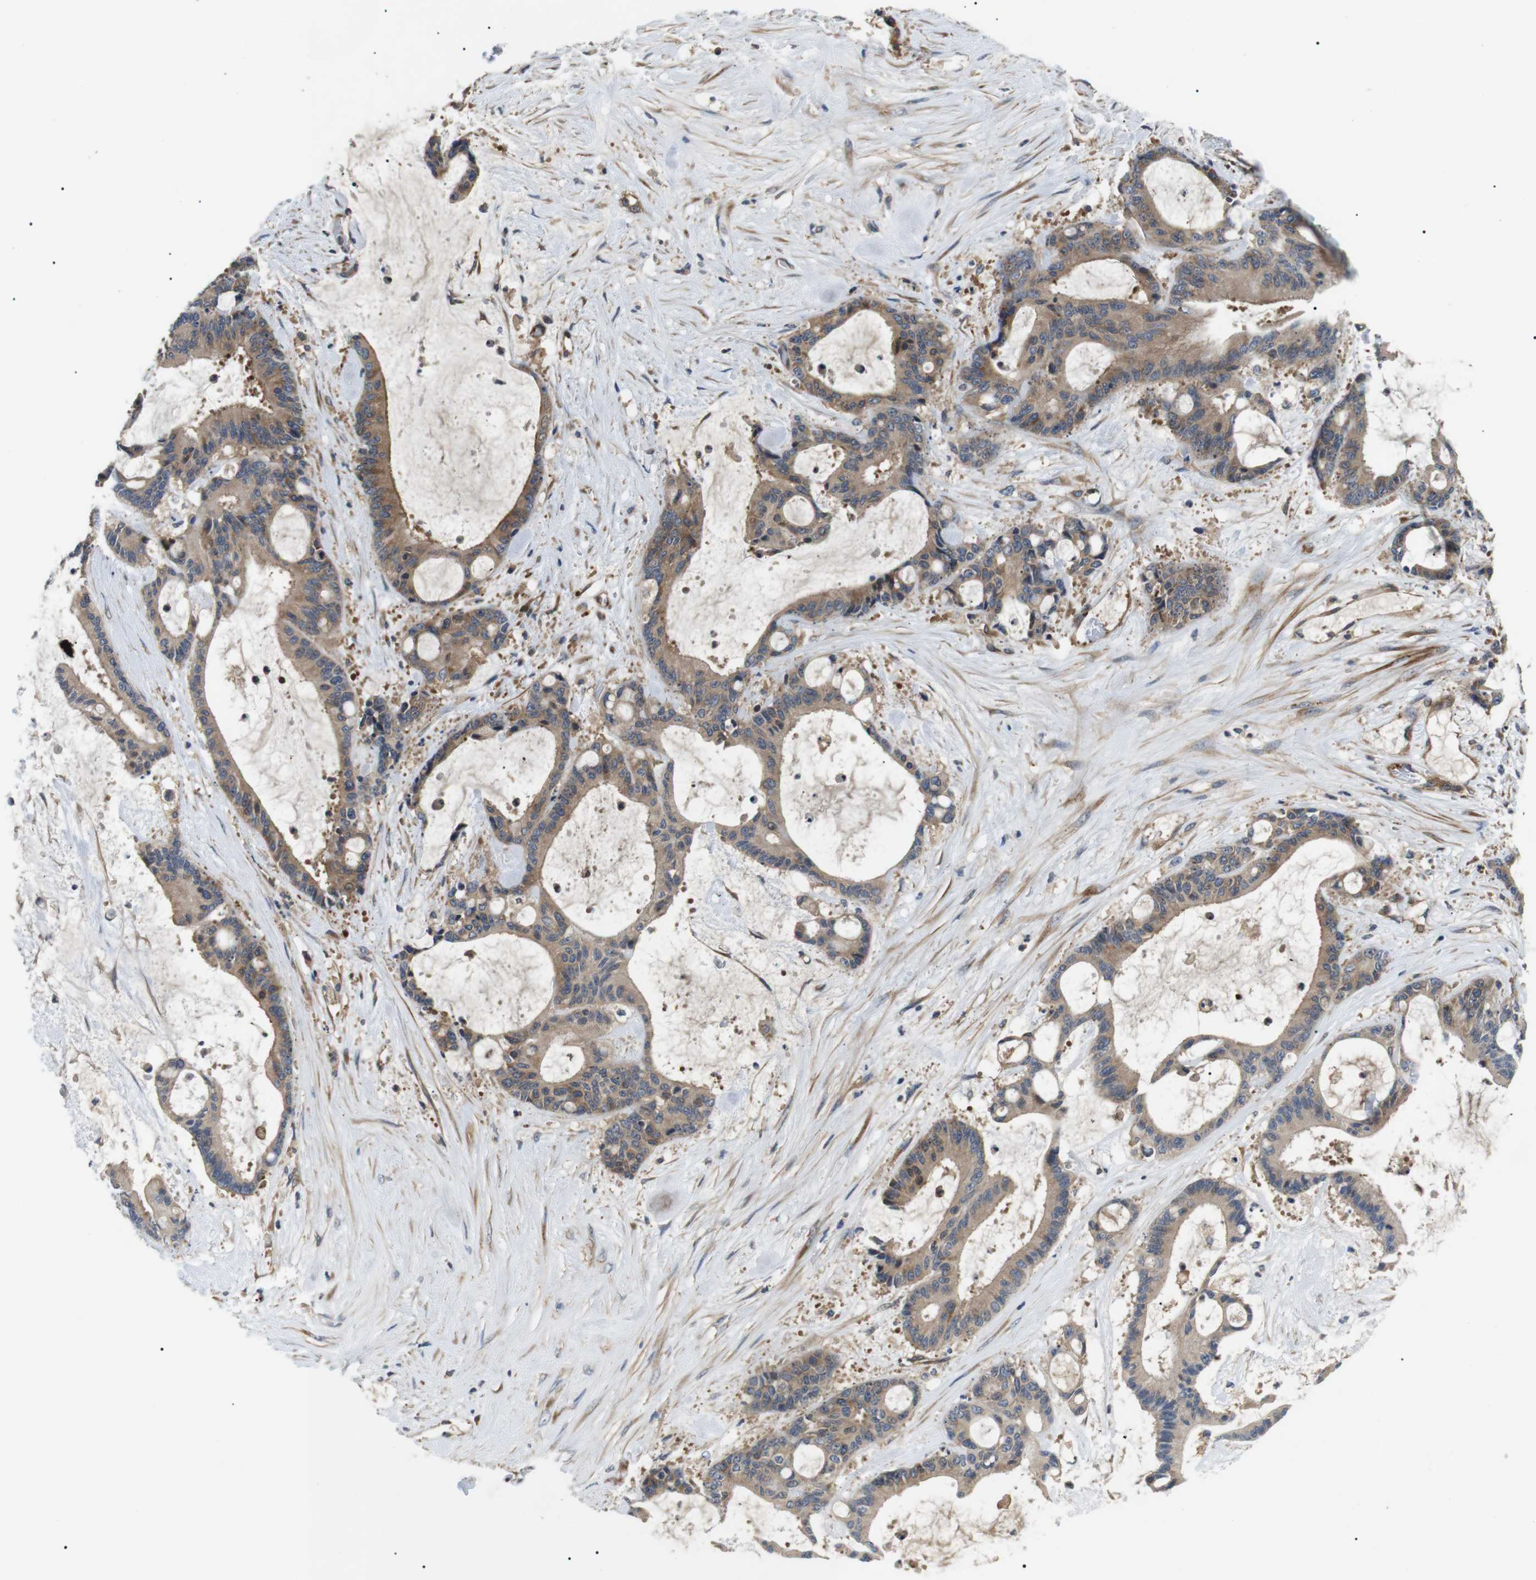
{"staining": {"intensity": "moderate", "quantity": ">75%", "location": "cytoplasmic/membranous"}, "tissue": "liver cancer", "cell_type": "Tumor cells", "image_type": "cancer", "snomed": [{"axis": "morphology", "description": "Cholangiocarcinoma"}, {"axis": "topography", "description": "Liver"}], "caption": "A high-resolution image shows immunohistochemistry staining of liver cancer (cholangiocarcinoma), which demonstrates moderate cytoplasmic/membranous expression in approximately >75% of tumor cells.", "gene": "DIPK1A", "patient": {"sex": "female", "age": 73}}